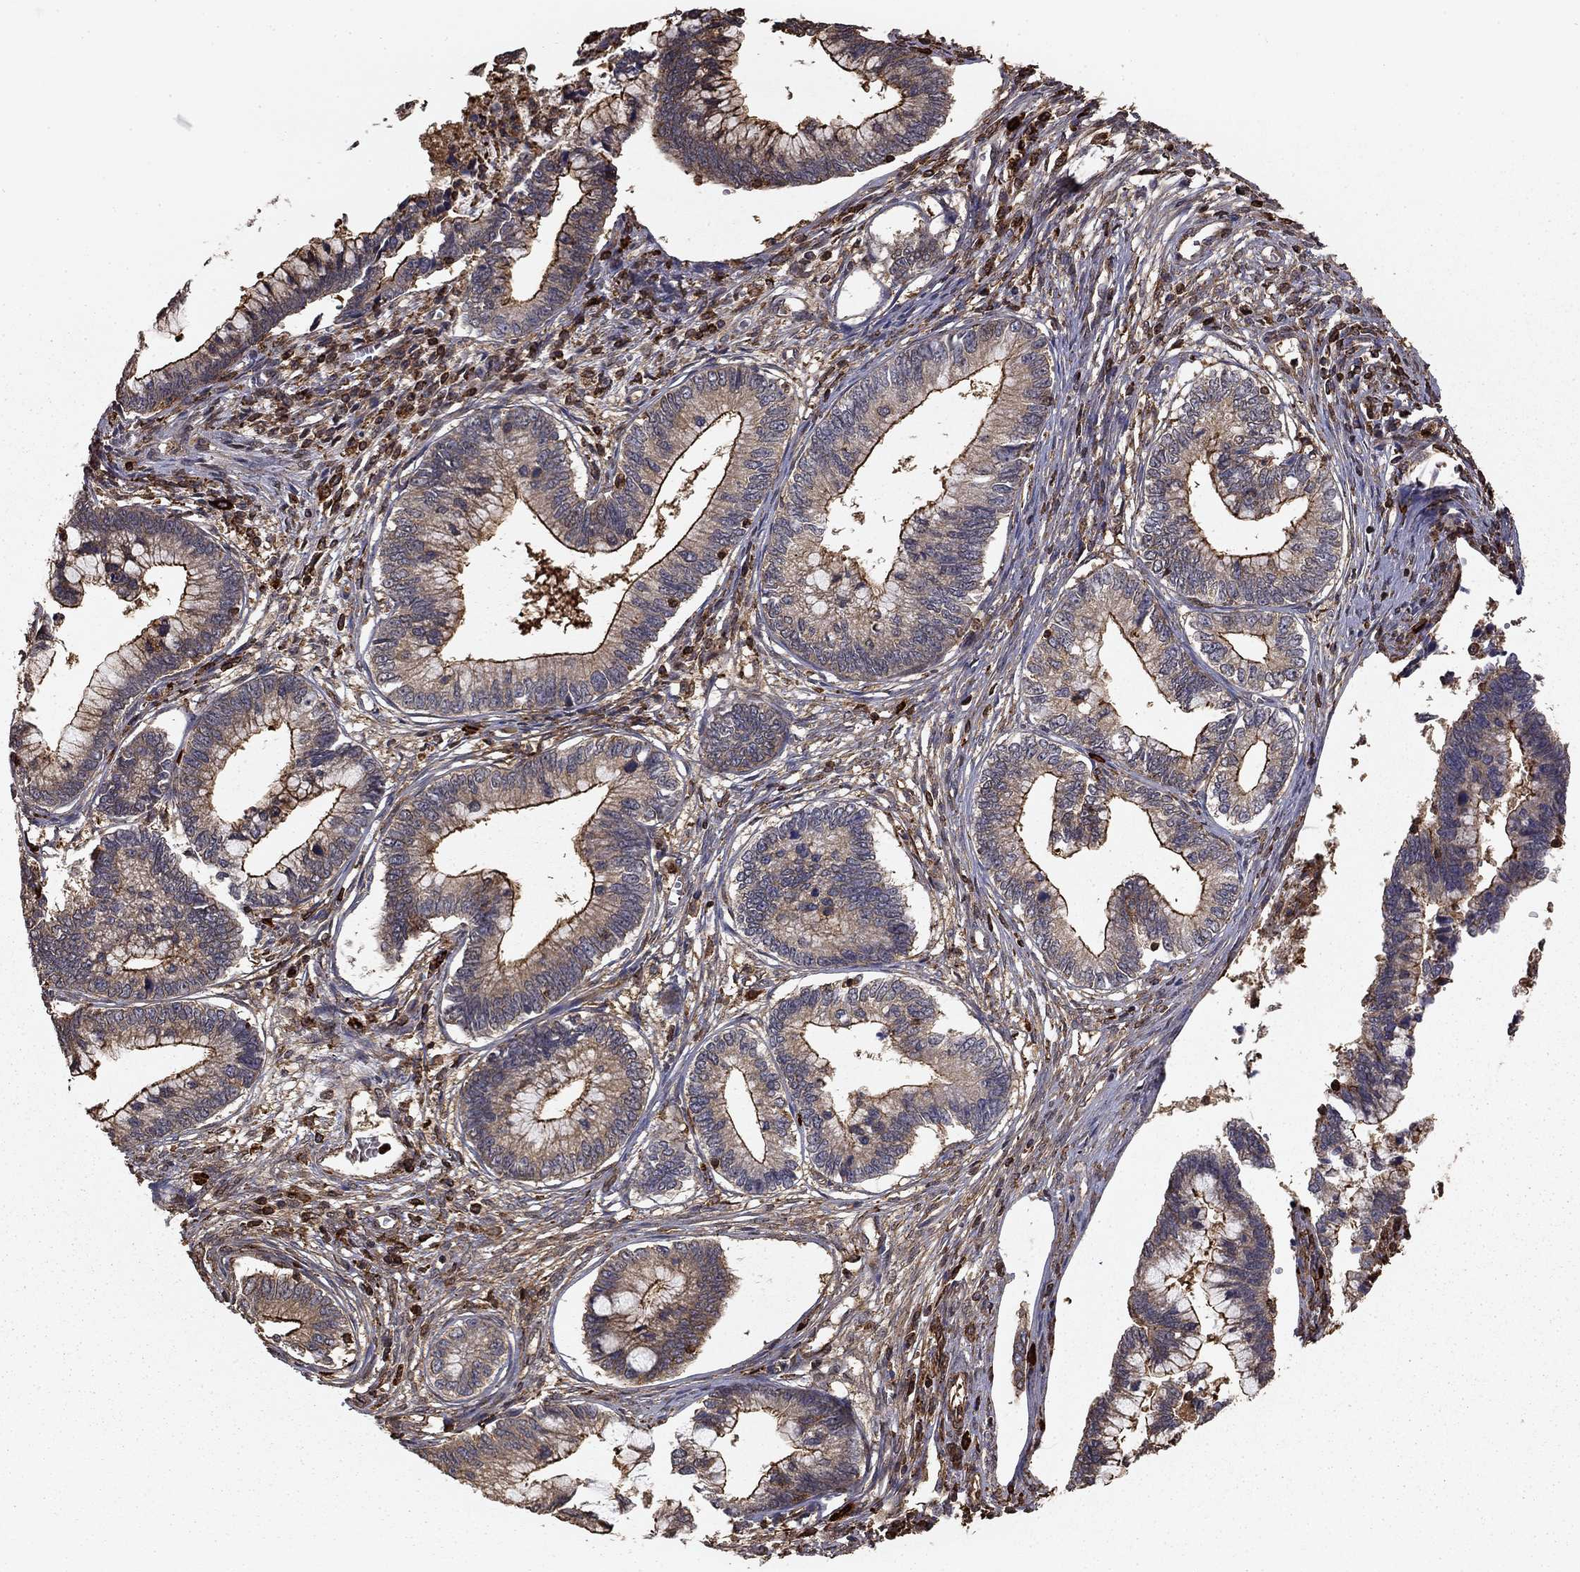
{"staining": {"intensity": "moderate", "quantity": "<25%", "location": "cytoplasmic/membranous"}, "tissue": "cervical cancer", "cell_type": "Tumor cells", "image_type": "cancer", "snomed": [{"axis": "morphology", "description": "Adenocarcinoma, NOS"}, {"axis": "topography", "description": "Cervix"}], "caption": "A brown stain shows moderate cytoplasmic/membranous positivity of a protein in adenocarcinoma (cervical) tumor cells.", "gene": "HABP4", "patient": {"sex": "female", "age": 44}}